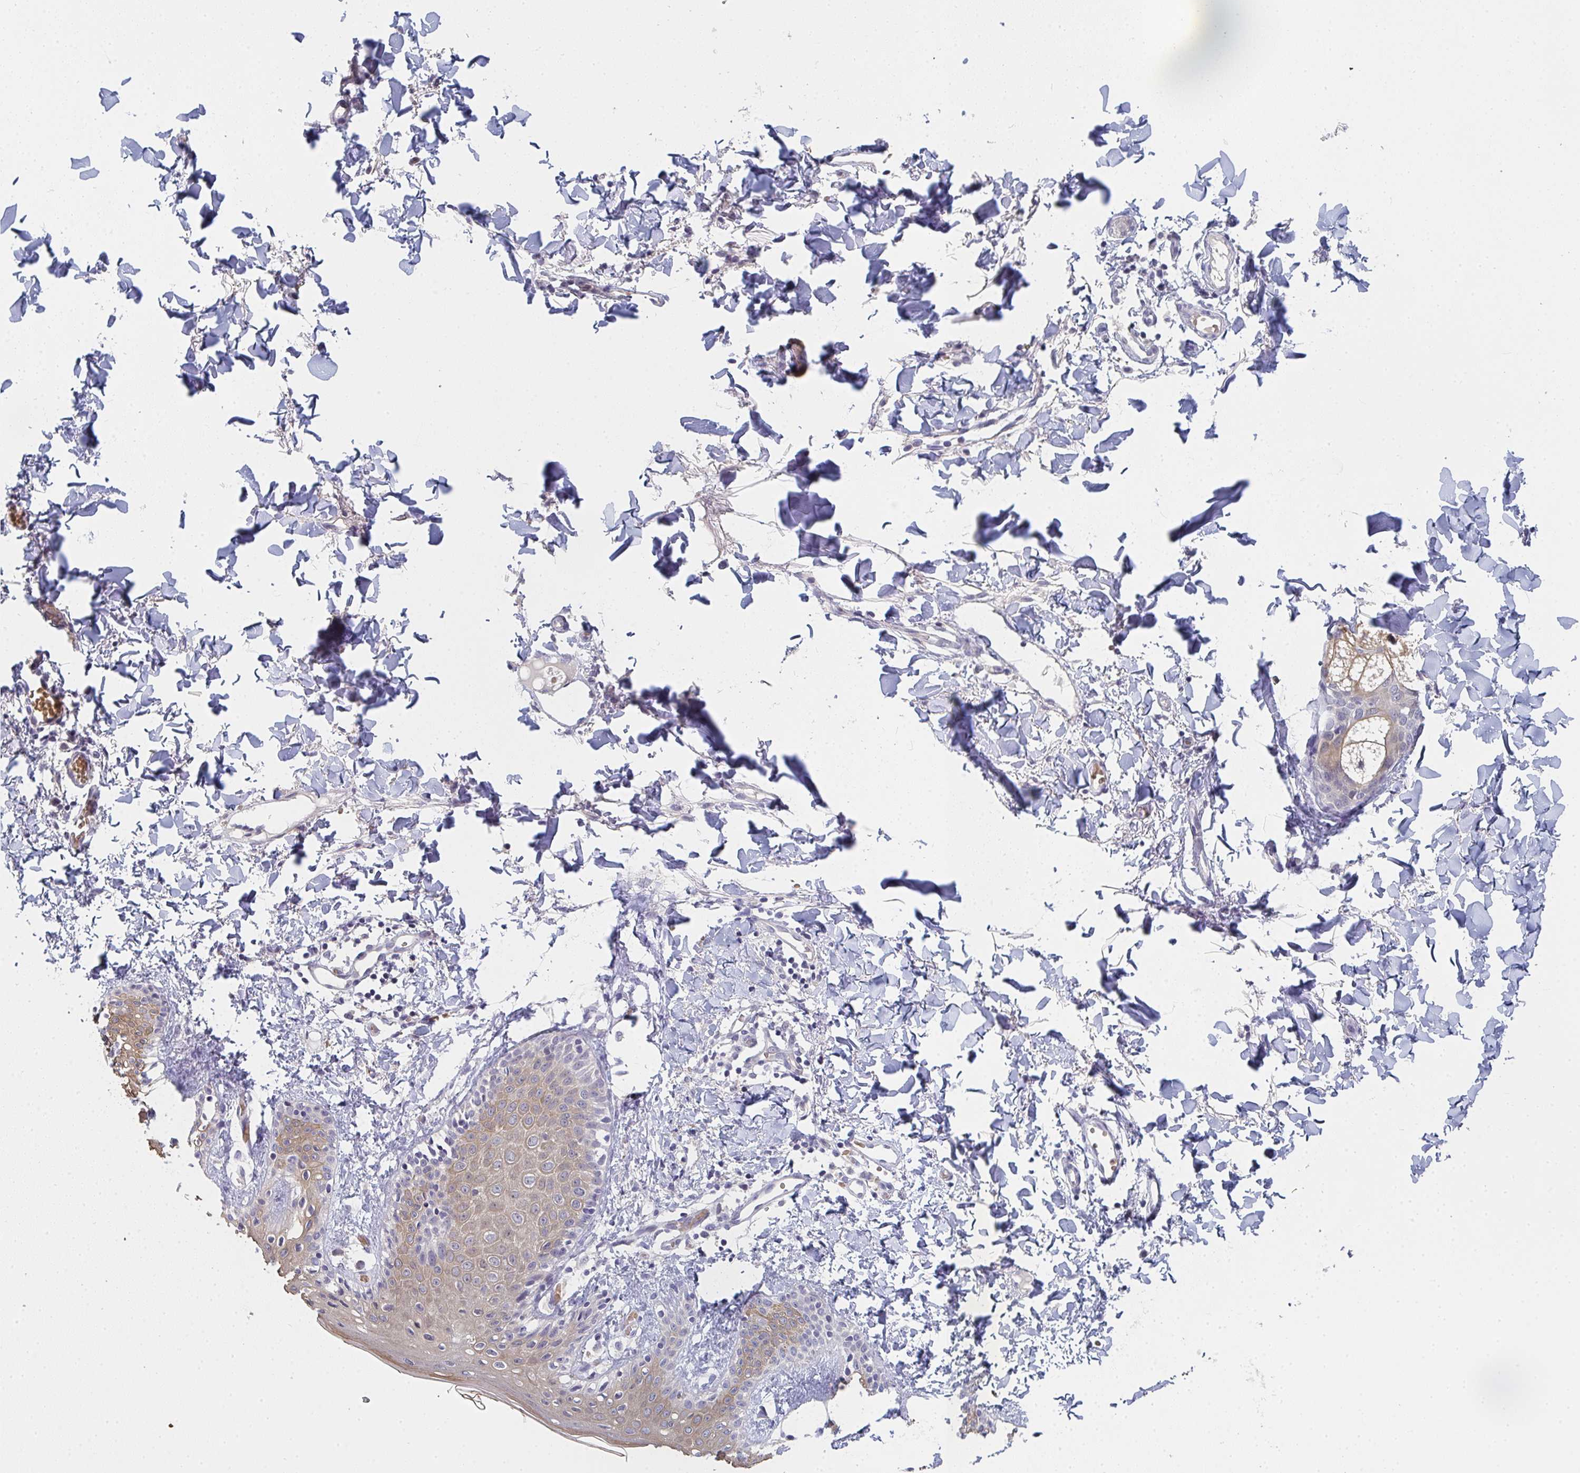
{"staining": {"intensity": "weak", "quantity": "25%-75%", "location": "cytoplasmic/membranous"}, "tissue": "skin", "cell_type": "Fibroblasts", "image_type": "normal", "snomed": [{"axis": "morphology", "description": "Normal tissue, NOS"}, {"axis": "topography", "description": "Skin"}], "caption": "The micrograph reveals a brown stain indicating the presence of a protein in the cytoplasmic/membranous of fibroblasts in skin. (Stains: DAB in brown, nuclei in blue, Microscopy: brightfield microscopy at high magnification).", "gene": "RIOK1", "patient": {"sex": "male", "age": 16}}